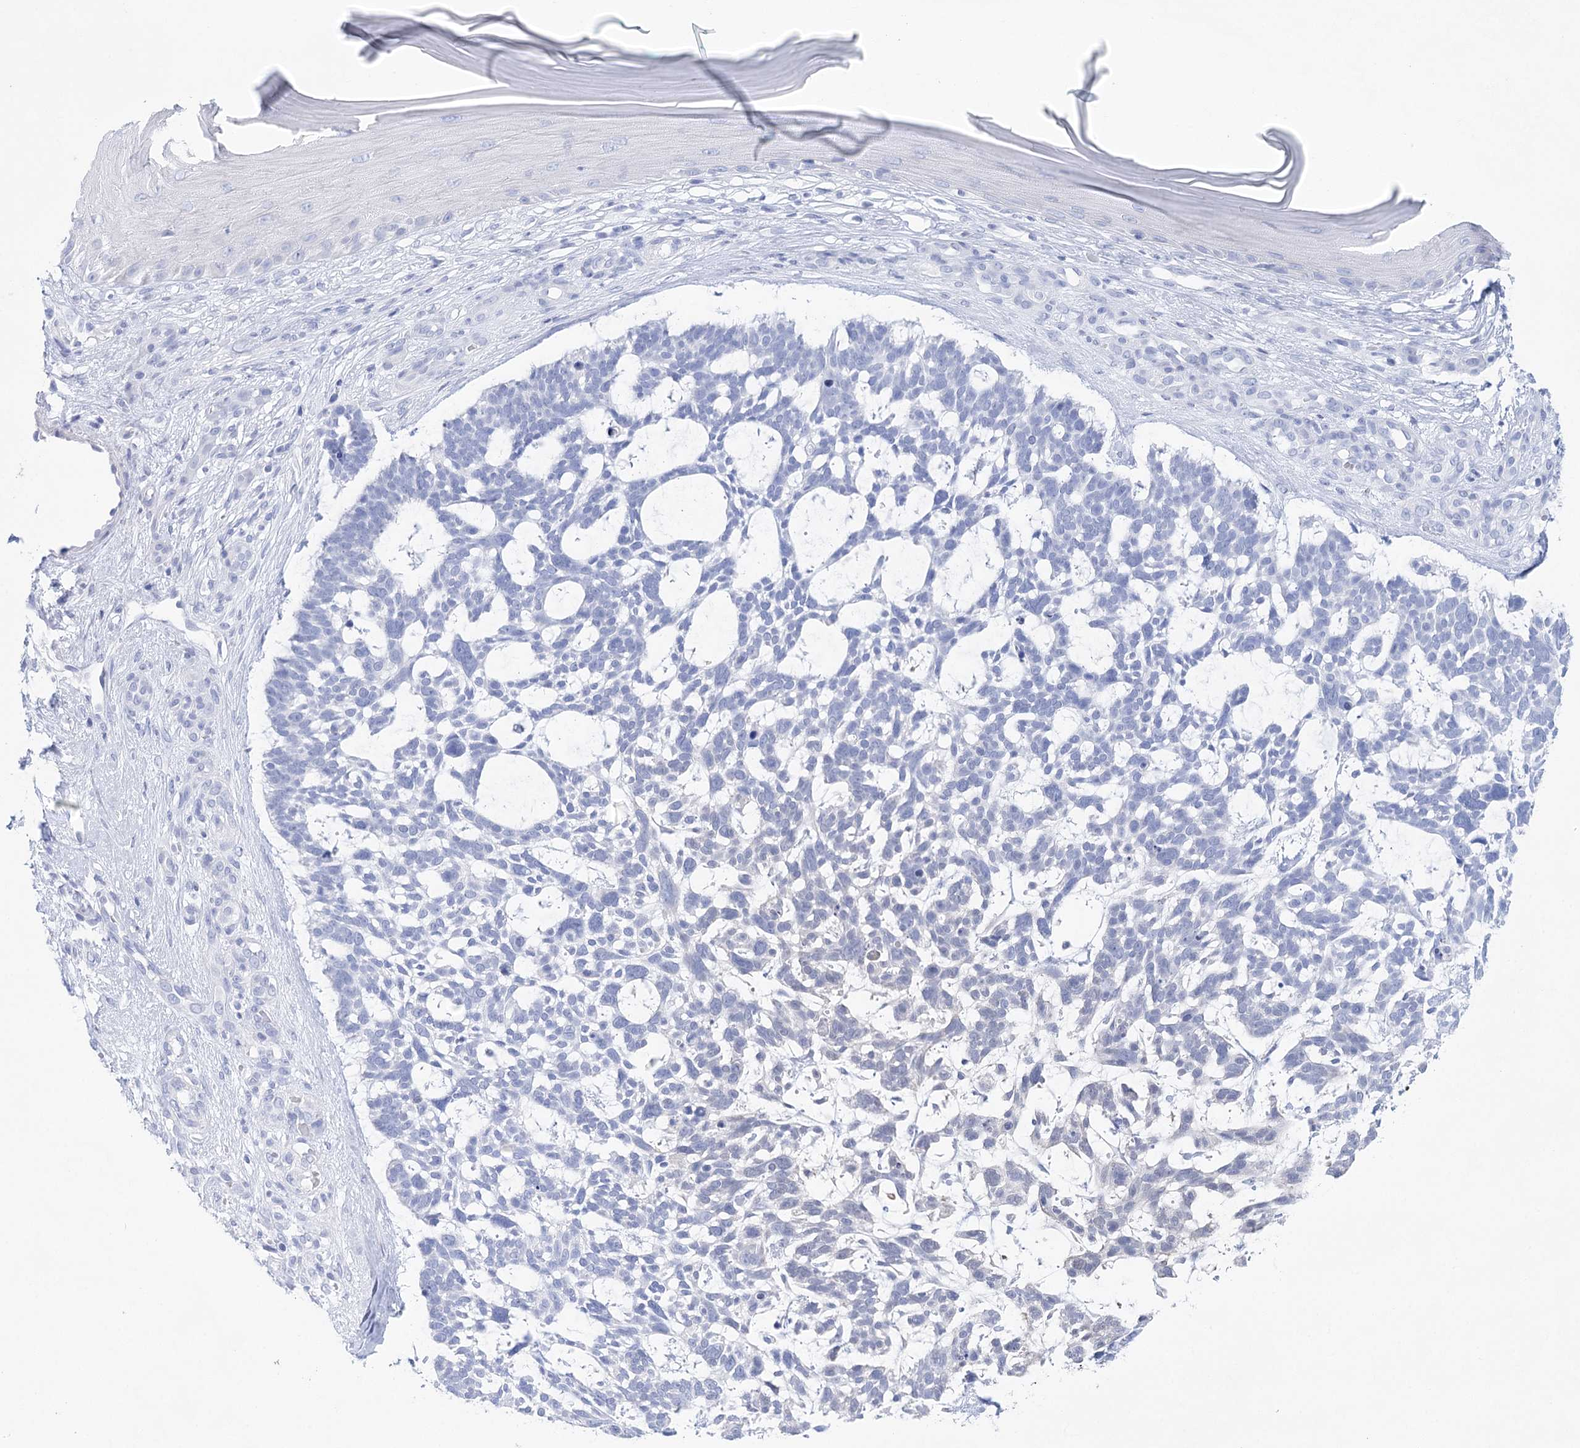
{"staining": {"intensity": "negative", "quantity": "none", "location": "none"}, "tissue": "skin cancer", "cell_type": "Tumor cells", "image_type": "cancer", "snomed": [{"axis": "morphology", "description": "Basal cell carcinoma"}, {"axis": "topography", "description": "Skin"}], "caption": "High magnification brightfield microscopy of skin basal cell carcinoma stained with DAB (3,3'-diaminobenzidine) (brown) and counterstained with hematoxylin (blue): tumor cells show no significant expression.", "gene": "LALBA", "patient": {"sex": "male", "age": 88}}